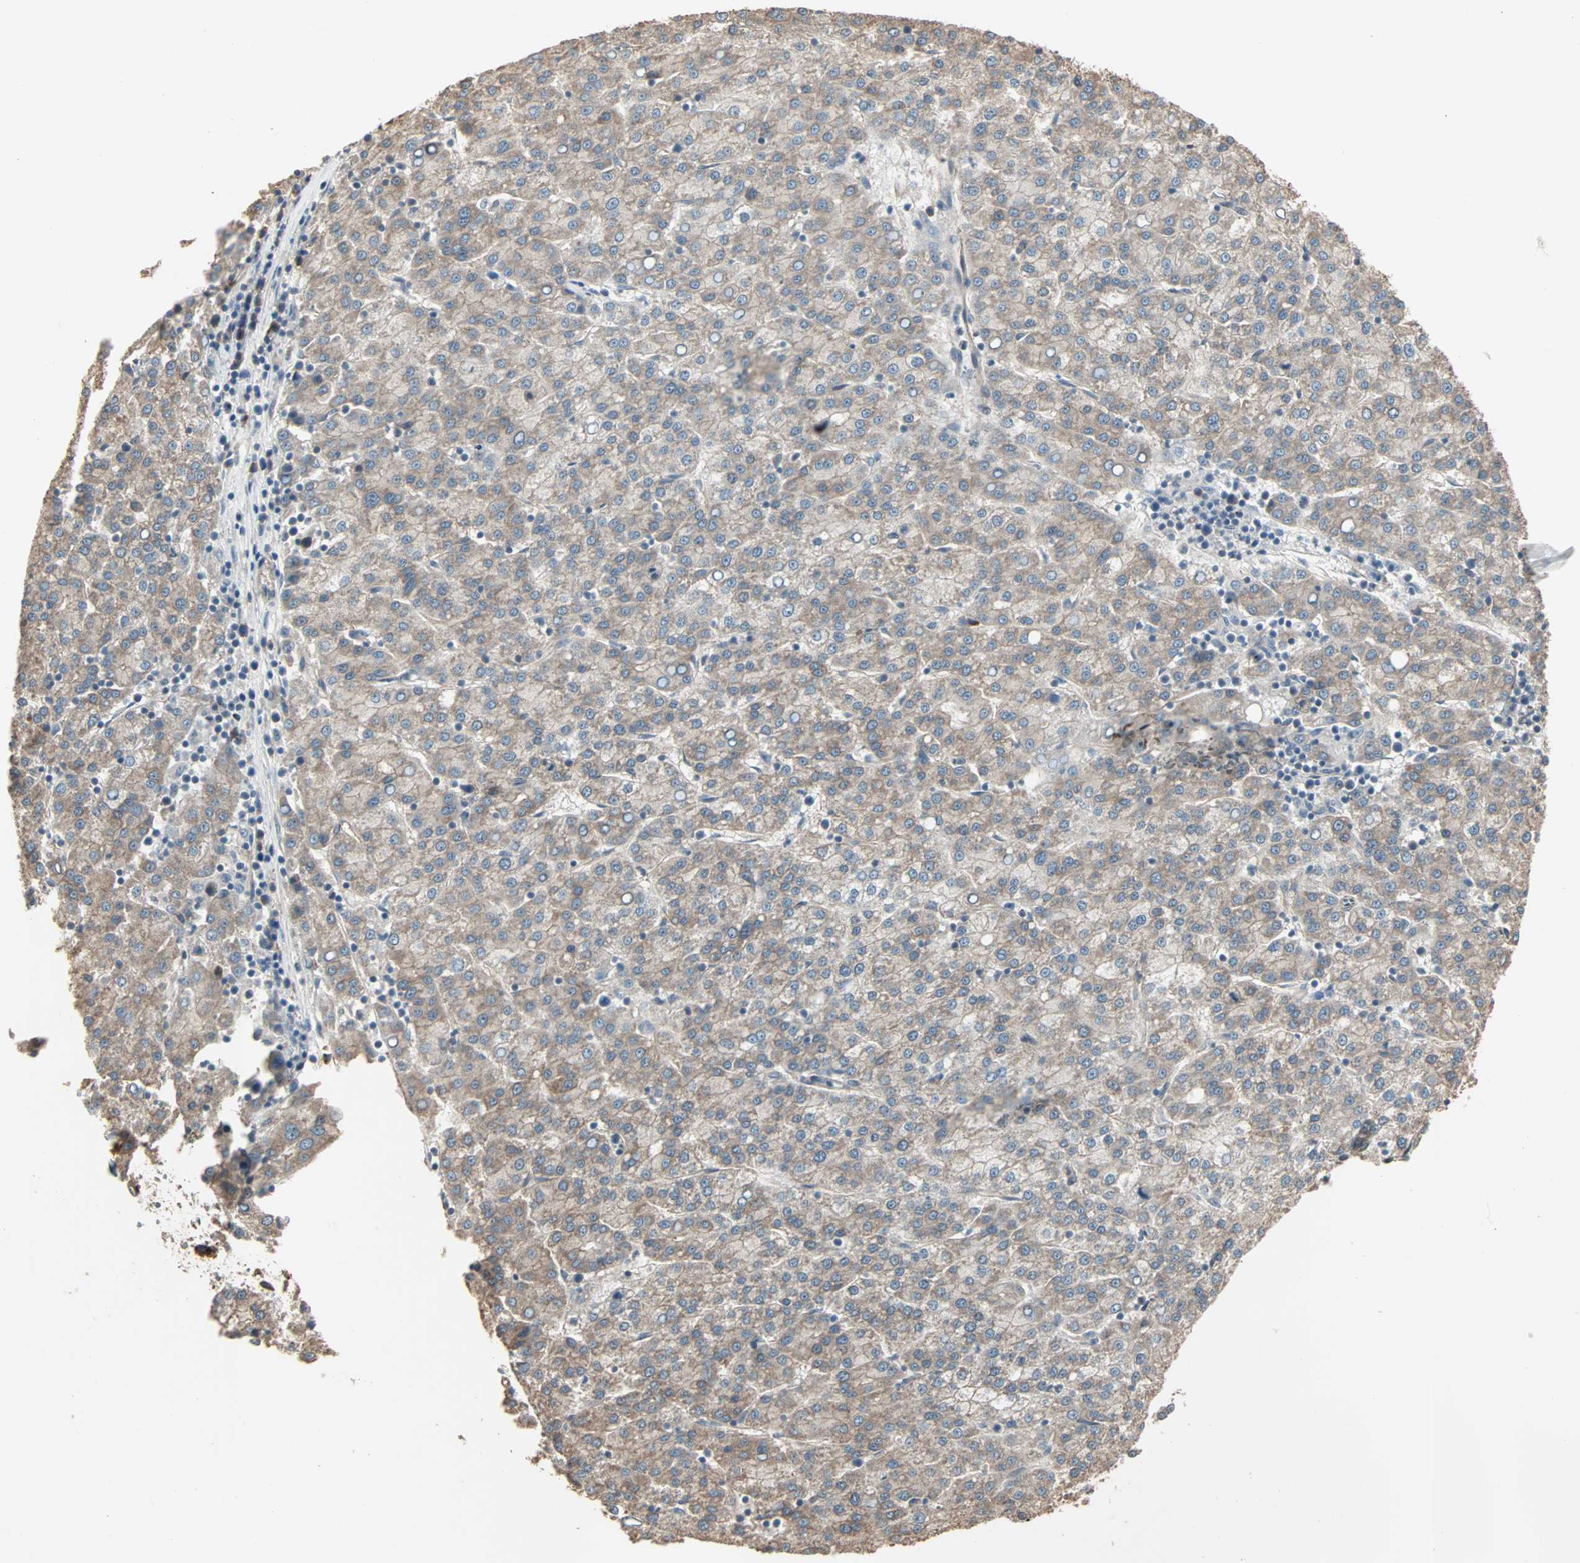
{"staining": {"intensity": "weak", "quantity": ">75%", "location": "cytoplasmic/membranous"}, "tissue": "liver cancer", "cell_type": "Tumor cells", "image_type": "cancer", "snomed": [{"axis": "morphology", "description": "Carcinoma, Hepatocellular, NOS"}, {"axis": "topography", "description": "Liver"}], "caption": "Hepatocellular carcinoma (liver) stained for a protein demonstrates weak cytoplasmic/membranous positivity in tumor cells.", "gene": "GALNT3", "patient": {"sex": "female", "age": 58}}